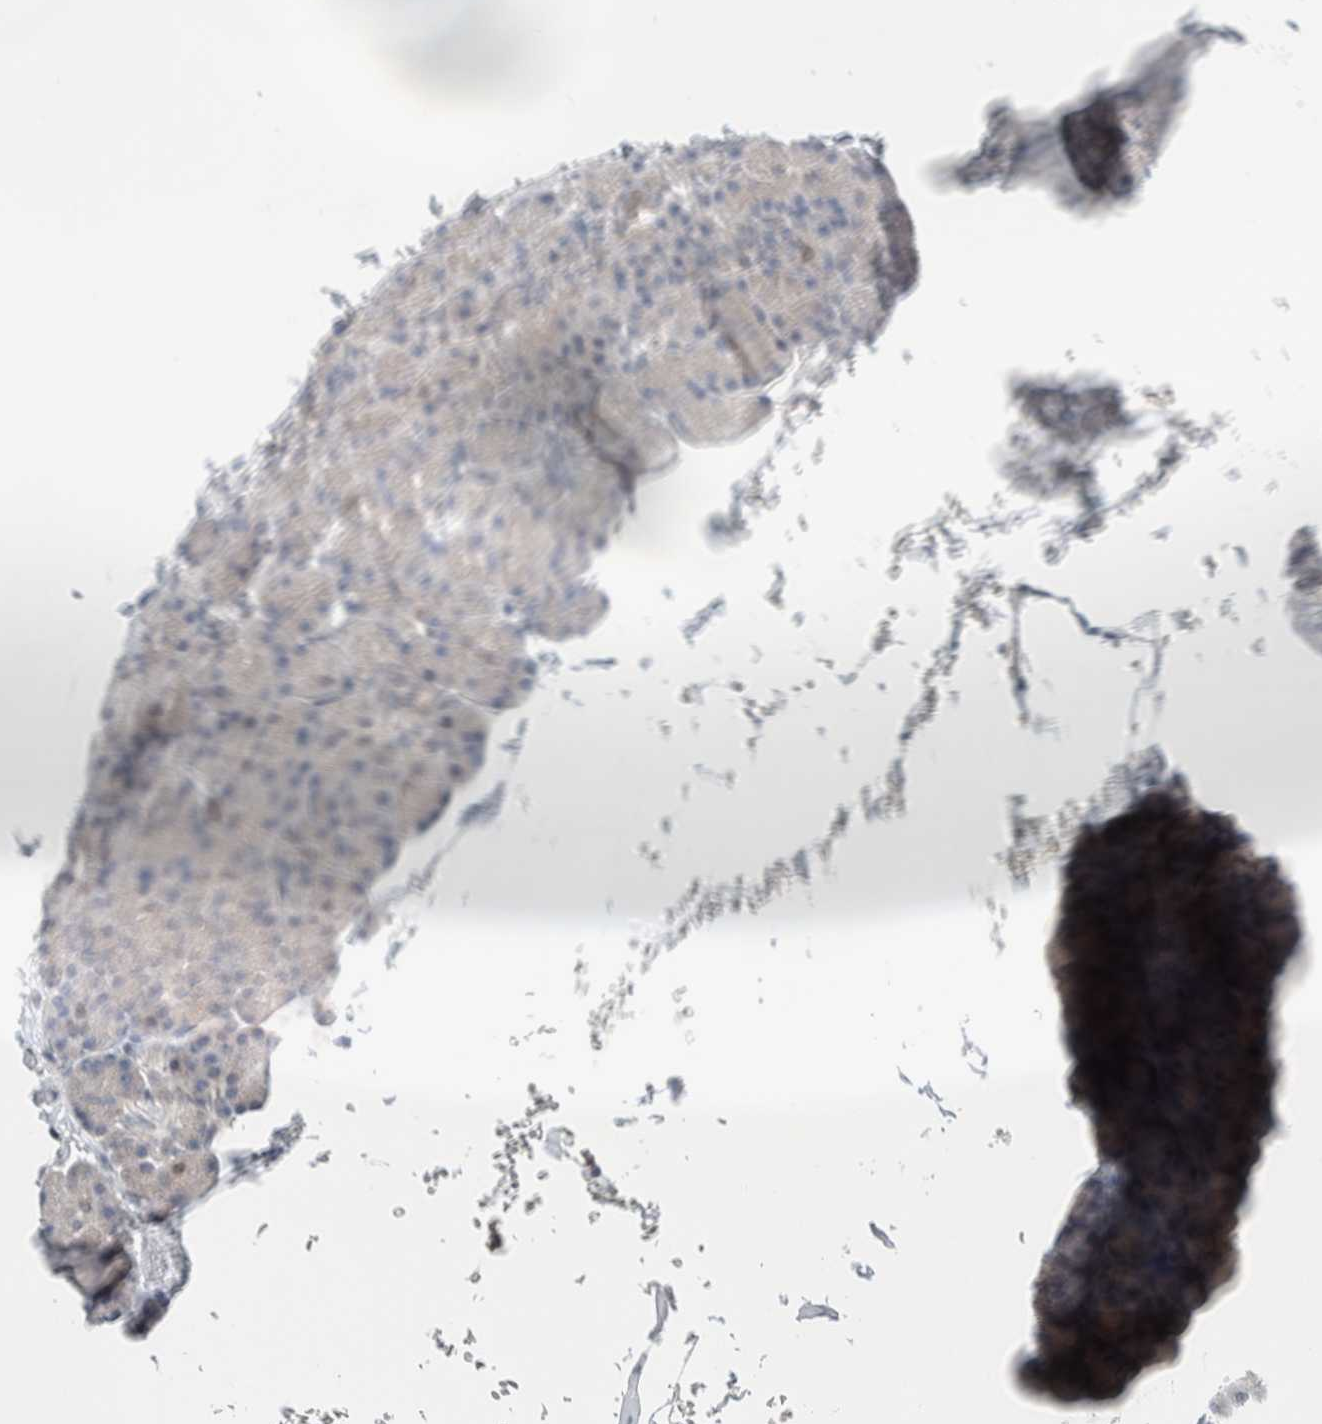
{"staining": {"intensity": "negative", "quantity": "none", "location": "none"}, "tissue": "pancreas", "cell_type": "Exocrine glandular cells", "image_type": "normal", "snomed": [{"axis": "morphology", "description": "Normal tissue, NOS"}, {"axis": "topography", "description": "Pancreas"}], "caption": "Immunohistochemistry (IHC) photomicrograph of unremarkable human pancreas stained for a protein (brown), which demonstrates no positivity in exocrine glandular cells.", "gene": "NEUROD1", "patient": {"sex": "female", "age": 43}}